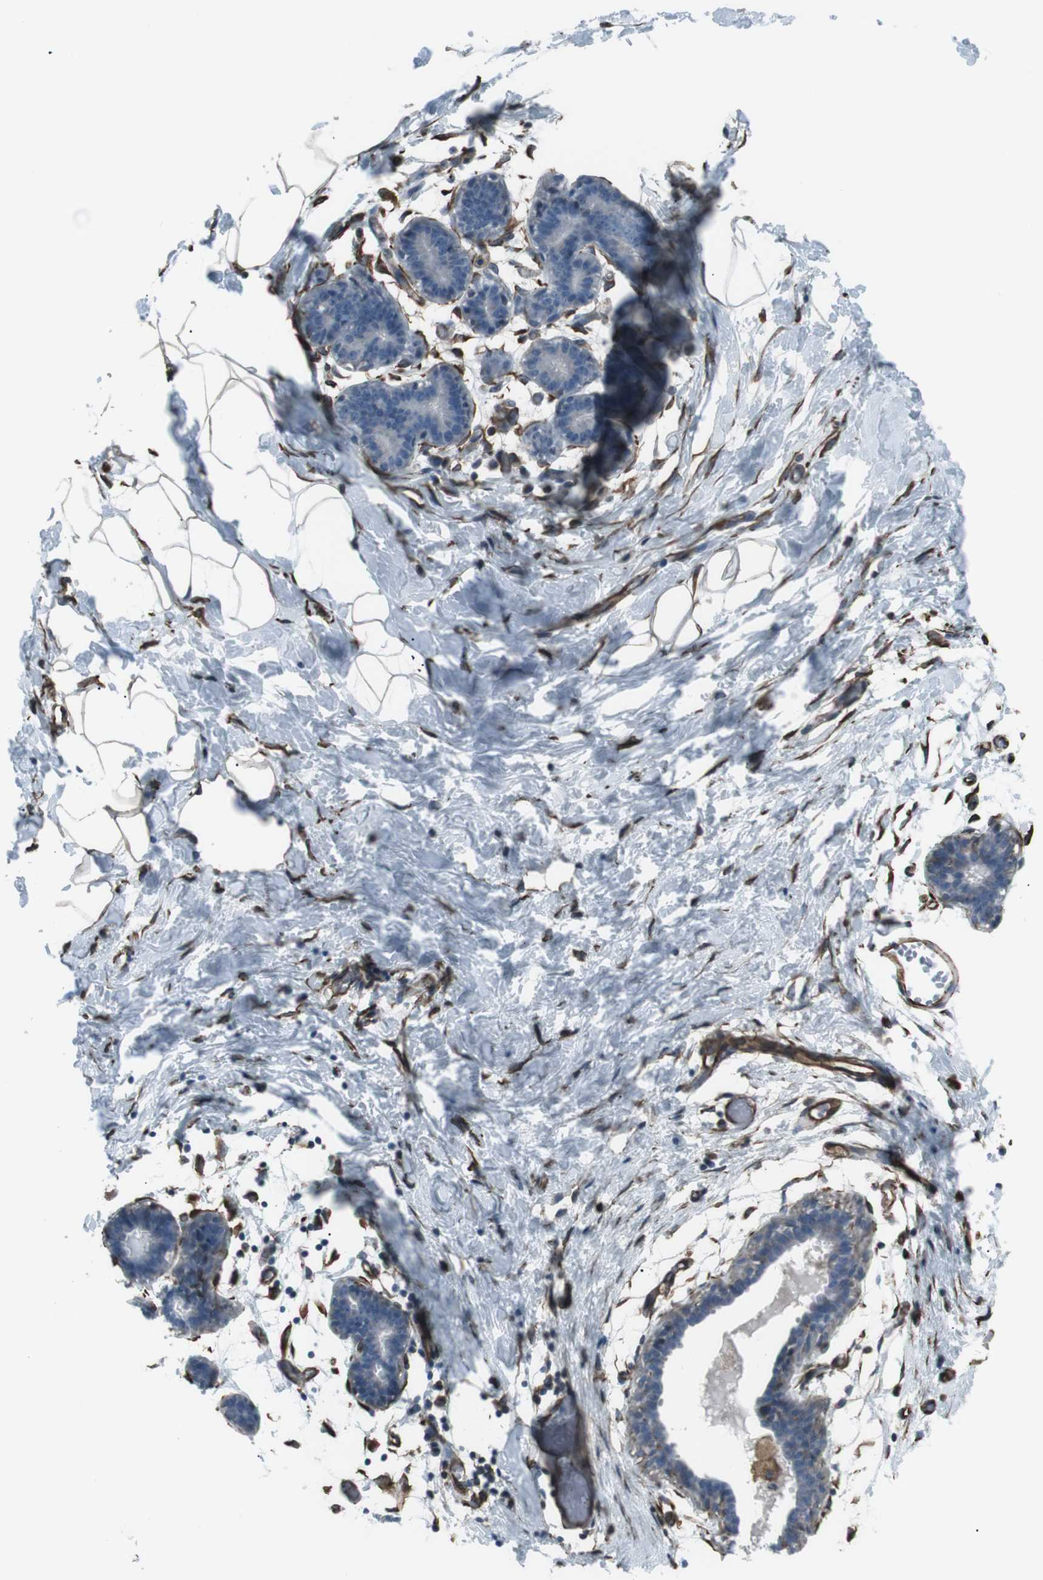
{"staining": {"intensity": "negative", "quantity": "none", "location": "none"}, "tissue": "breast", "cell_type": "Adipocytes", "image_type": "normal", "snomed": [{"axis": "morphology", "description": "Normal tissue, NOS"}, {"axis": "topography", "description": "Breast"}], "caption": "Breast stained for a protein using immunohistochemistry shows no expression adipocytes.", "gene": "TMEM141", "patient": {"sex": "female", "age": 27}}